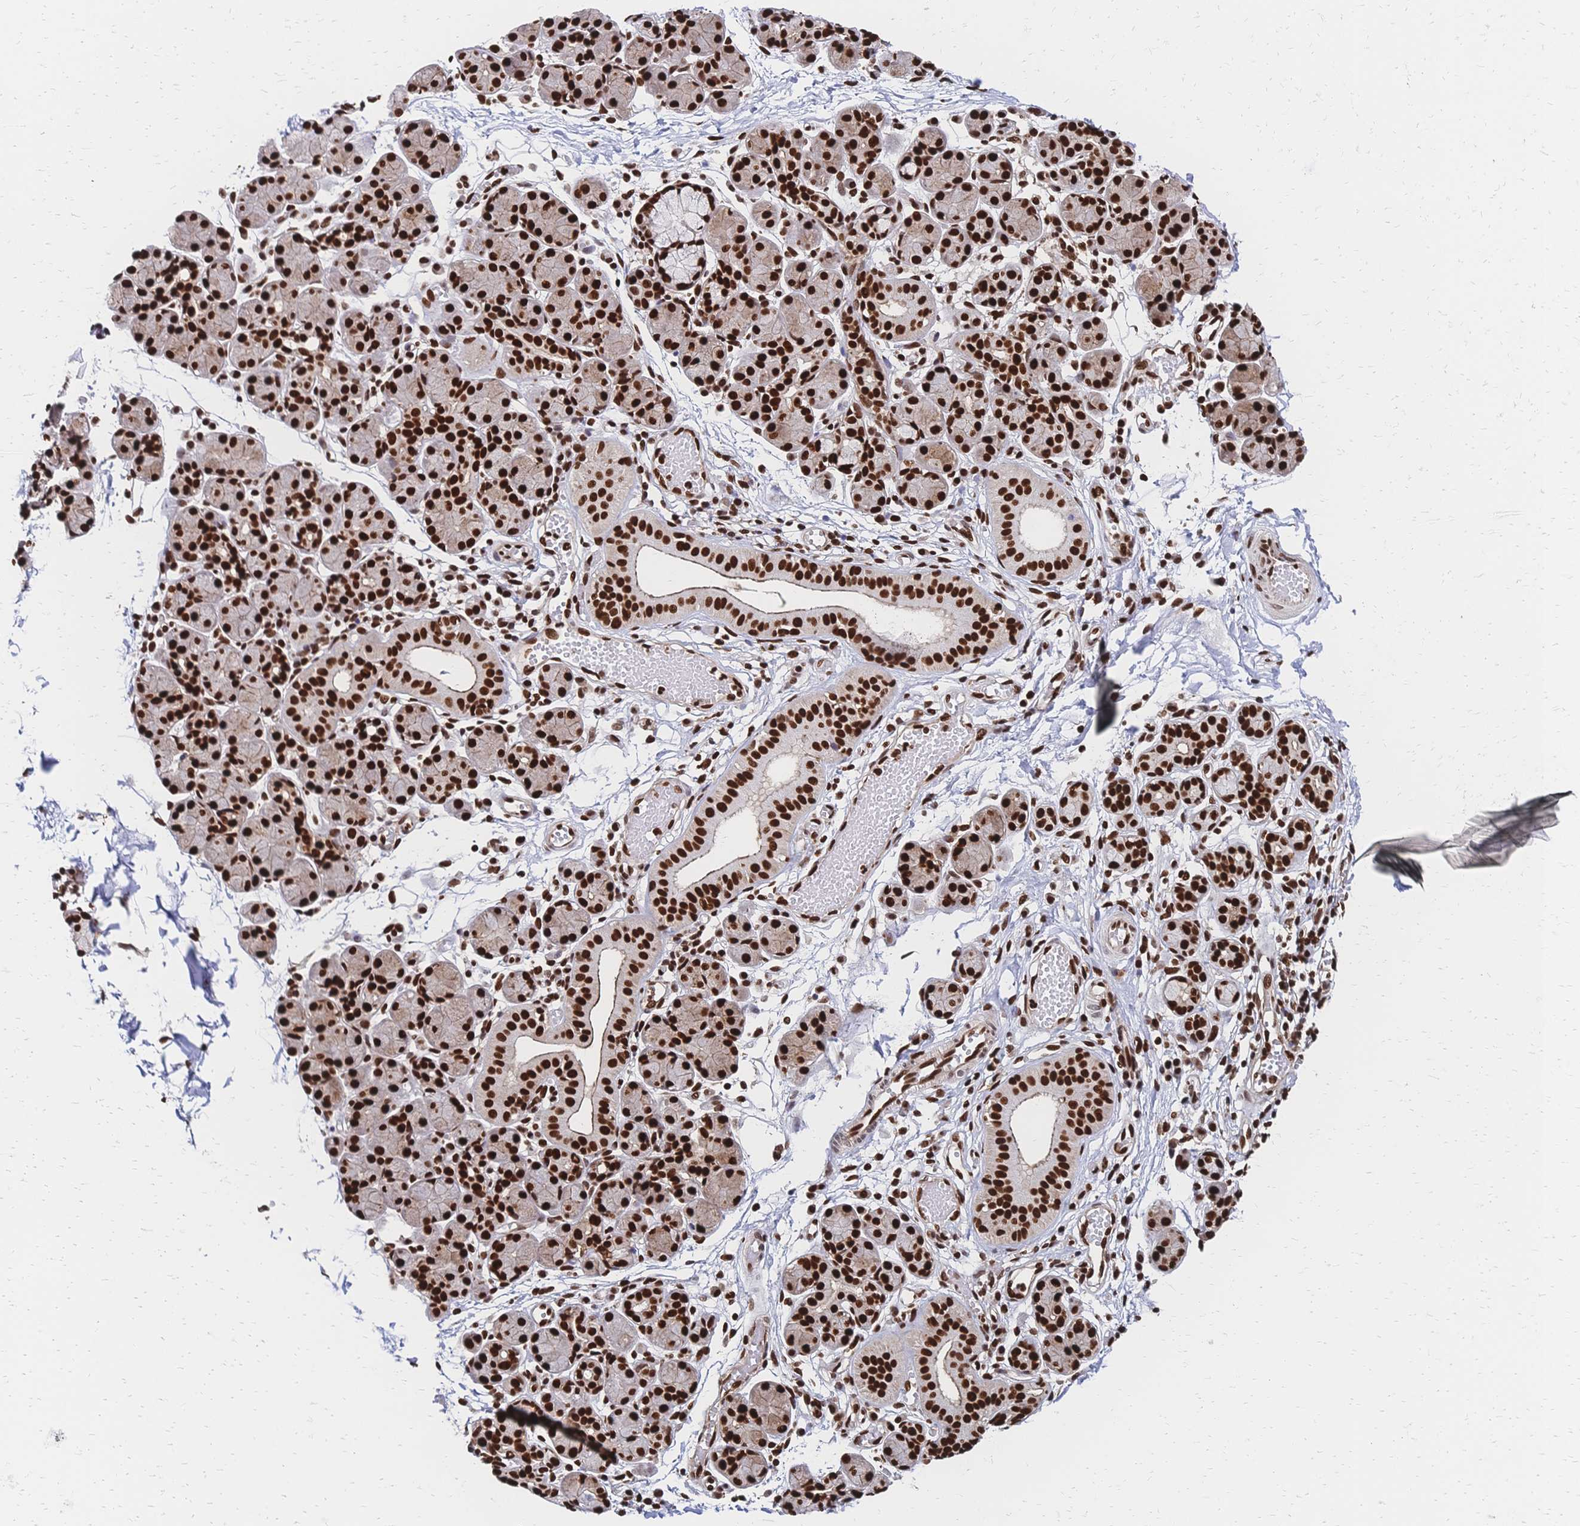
{"staining": {"intensity": "strong", "quantity": ">75%", "location": "nuclear"}, "tissue": "salivary gland", "cell_type": "Glandular cells", "image_type": "normal", "snomed": [{"axis": "morphology", "description": "Normal tissue, NOS"}, {"axis": "morphology", "description": "Inflammation, NOS"}, {"axis": "topography", "description": "Lymph node"}, {"axis": "topography", "description": "Salivary gland"}], "caption": "Brown immunohistochemical staining in benign human salivary gland reveals strong nuclear staining in approximately >75% of glandular cells. (brown staining indicates protein expression, while blue staining denotes nuclei).", "gene": "HDGF", "patient": {"sex": "male", "age": 3}}